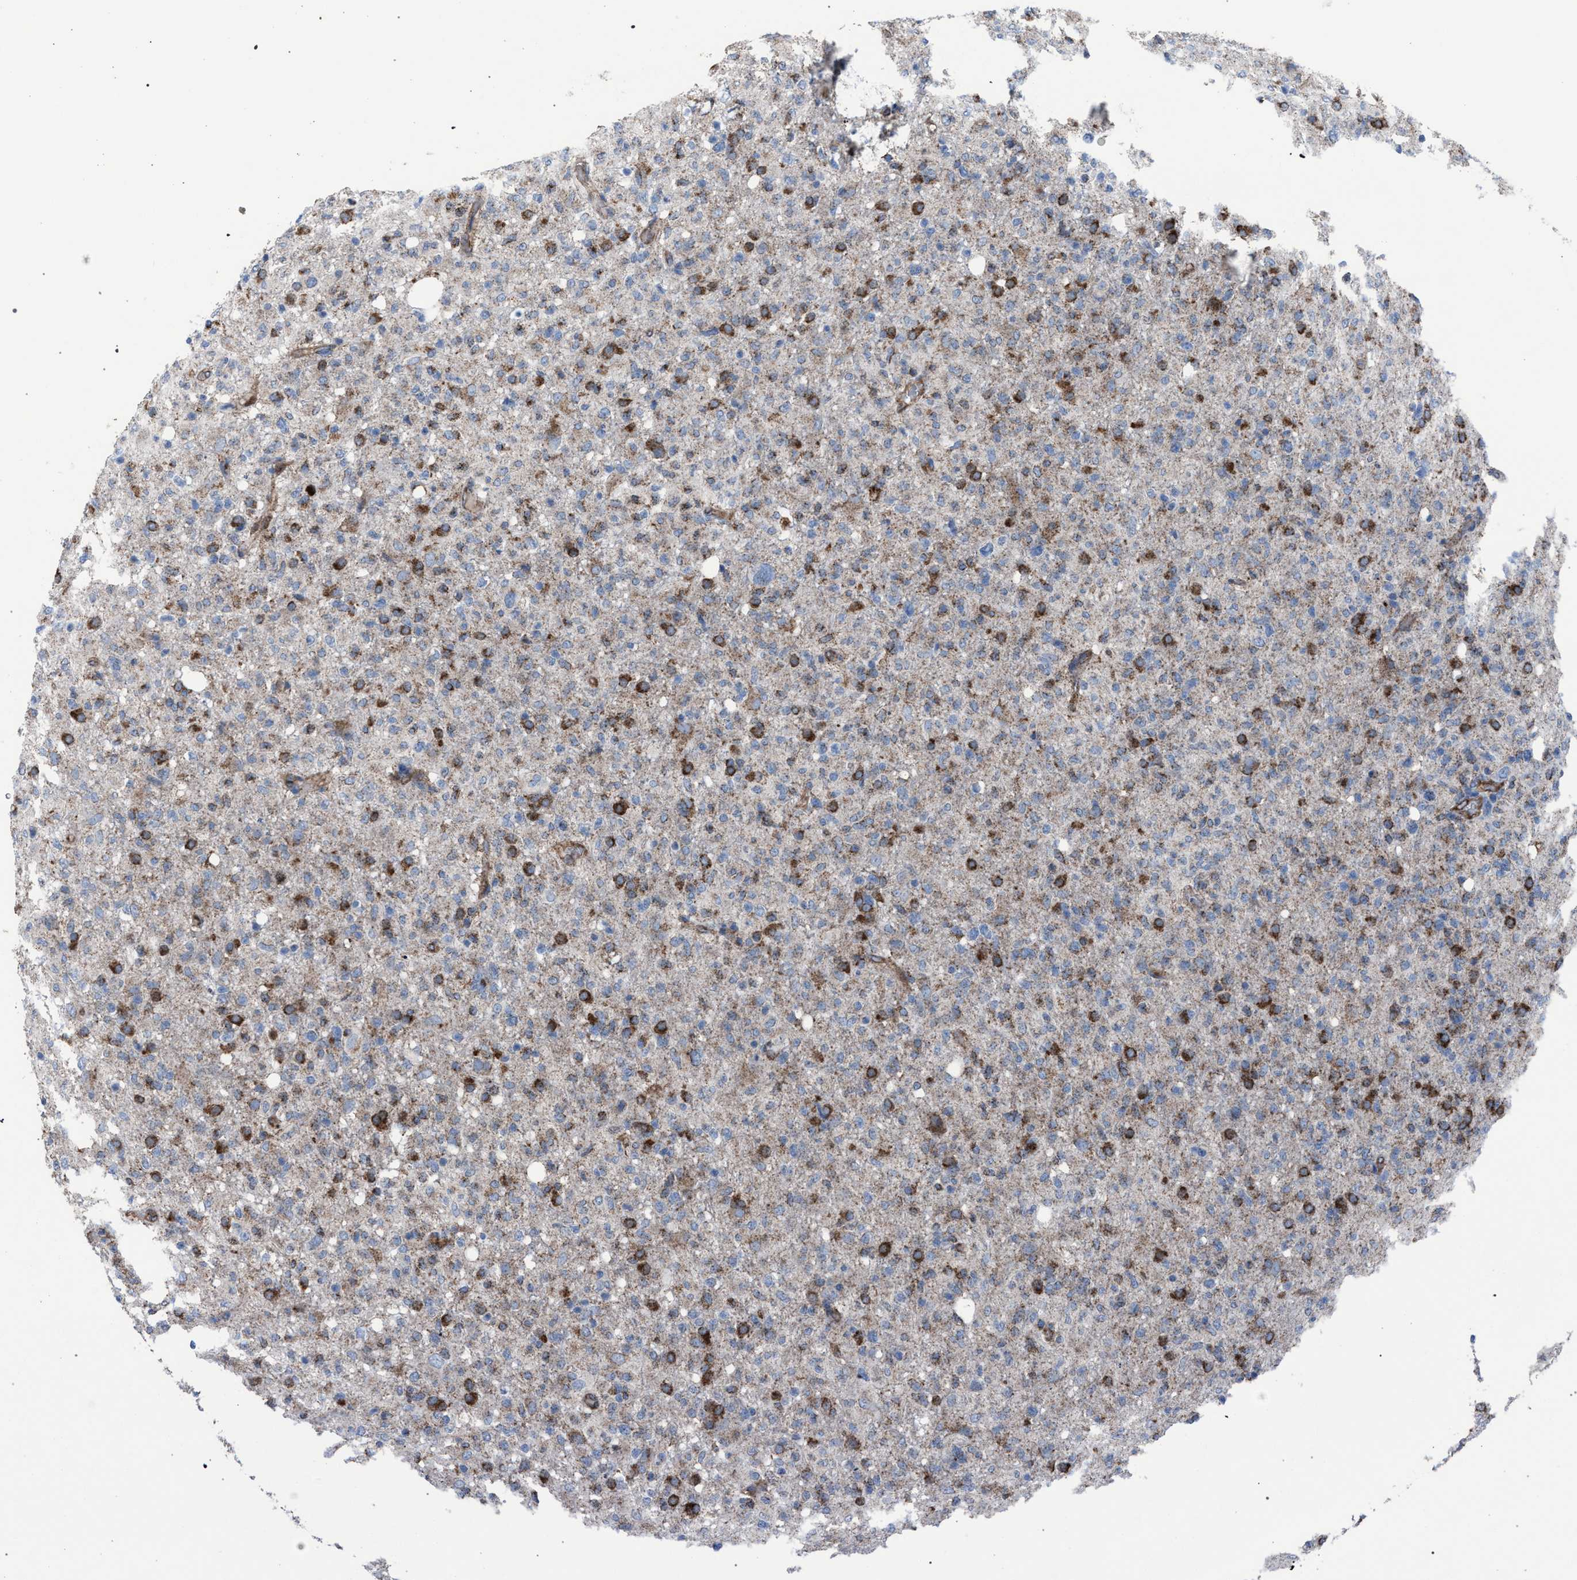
{"staining": {"intensity": "strong", "quantity": "25%-75%", "location": "cytoplasmic/membranous"}, "tissue": "glioma", "cell_type": "Tumor cells", "image_type": "cancer", "snomed": [{"axis": "morphology", "description": "Glioma, malignant, High grade"}, {"axis": "topography", "description": "Brain"}], "caption": "Immunohistochemical staining of human glioma exhibits high levels of strong cytoplasmic/membranous staining in about 25%-75% of tumor cells.", "gene": "HSD17B4", "patient": {"sex": "female", "age": 57}}